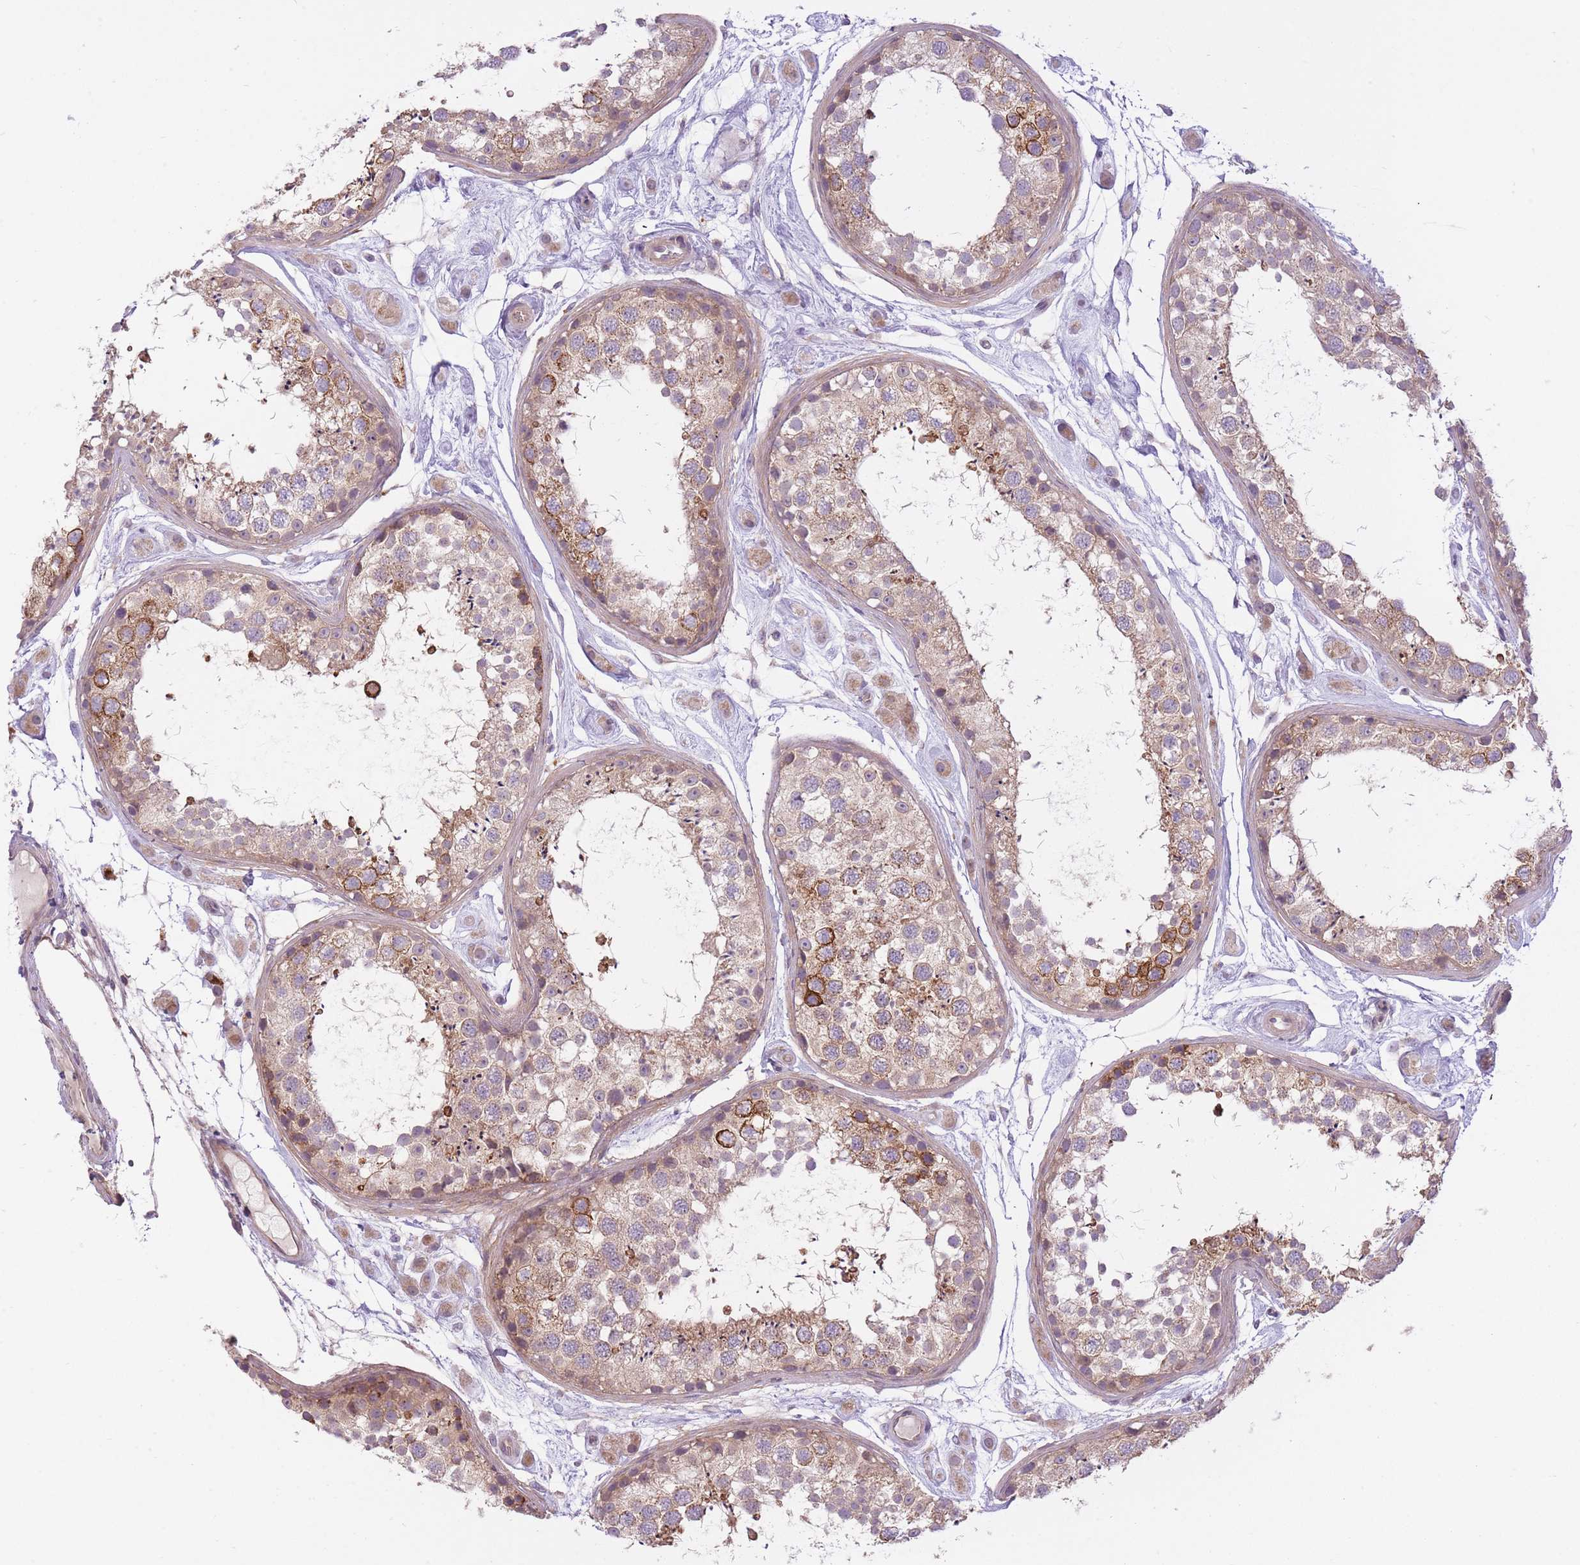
{"staining": {"intensity": "strong", "quantity": "25%-75%", "location": "cytoplasmic/membranous"}, "tissue": "testis", "cell_type": "Cells in seminiferous ducts", "image_type": "normal", "snomed": [{"axis": "morphology", "description": "Normal tissue, NOS"}, {"axis": "topography", "description": "Testis"}], "caption": "An immunohistochemistry photomicrograph of unremarkable tissue is shown. Protein staining in brown labels strong cytoplasmic/membranous positivity in testis within cells in seminiferous ducts. (DAB (3,3'-diaminobenzidine) = brown stain, brightfield microscopy at high magnification).", "gene": "REV1", "patient": {"sex": "male", "age": 25}}